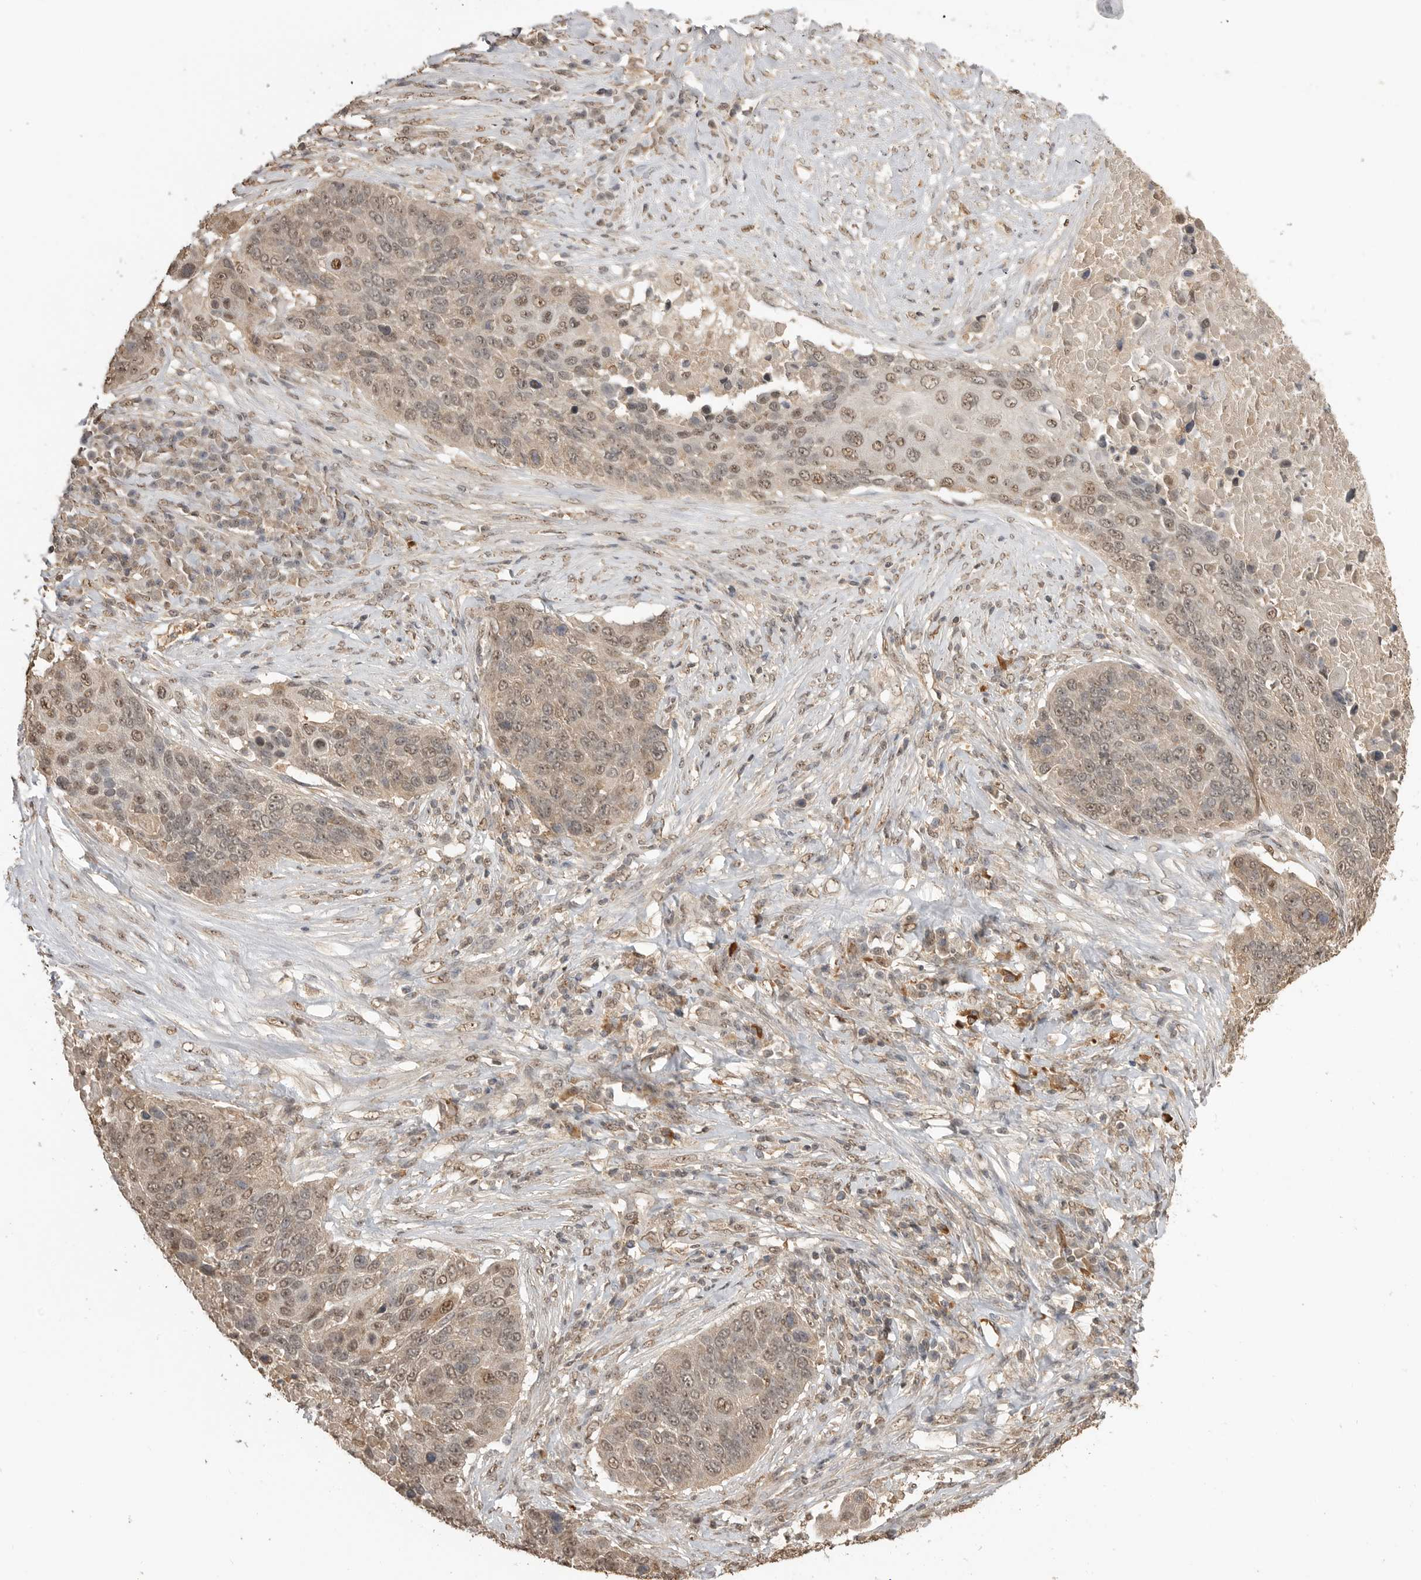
{"staining": {"intensity": "moderate", "quantity": ">75%", "location": "nuclear"}, "tissue": "lung cancer", "cell_type": "Tumor cells", "image_type": "cancer", "snomed": [{"axis": "morphology", "description": "Squamous cell carcinoma, NOS"}, {"axis": "topography", "description": "Lung"}], "caption": "A photomicrograph of human squamous cell carcinoma (lung) stained for a protein exhibits moderate nuclear brown staining in tumor cells. (DAB = brown stain, brightfield microscopy at high magnification).", "gene": "ASPSCR1", "patient": {"sex": "male", "age": 66}}